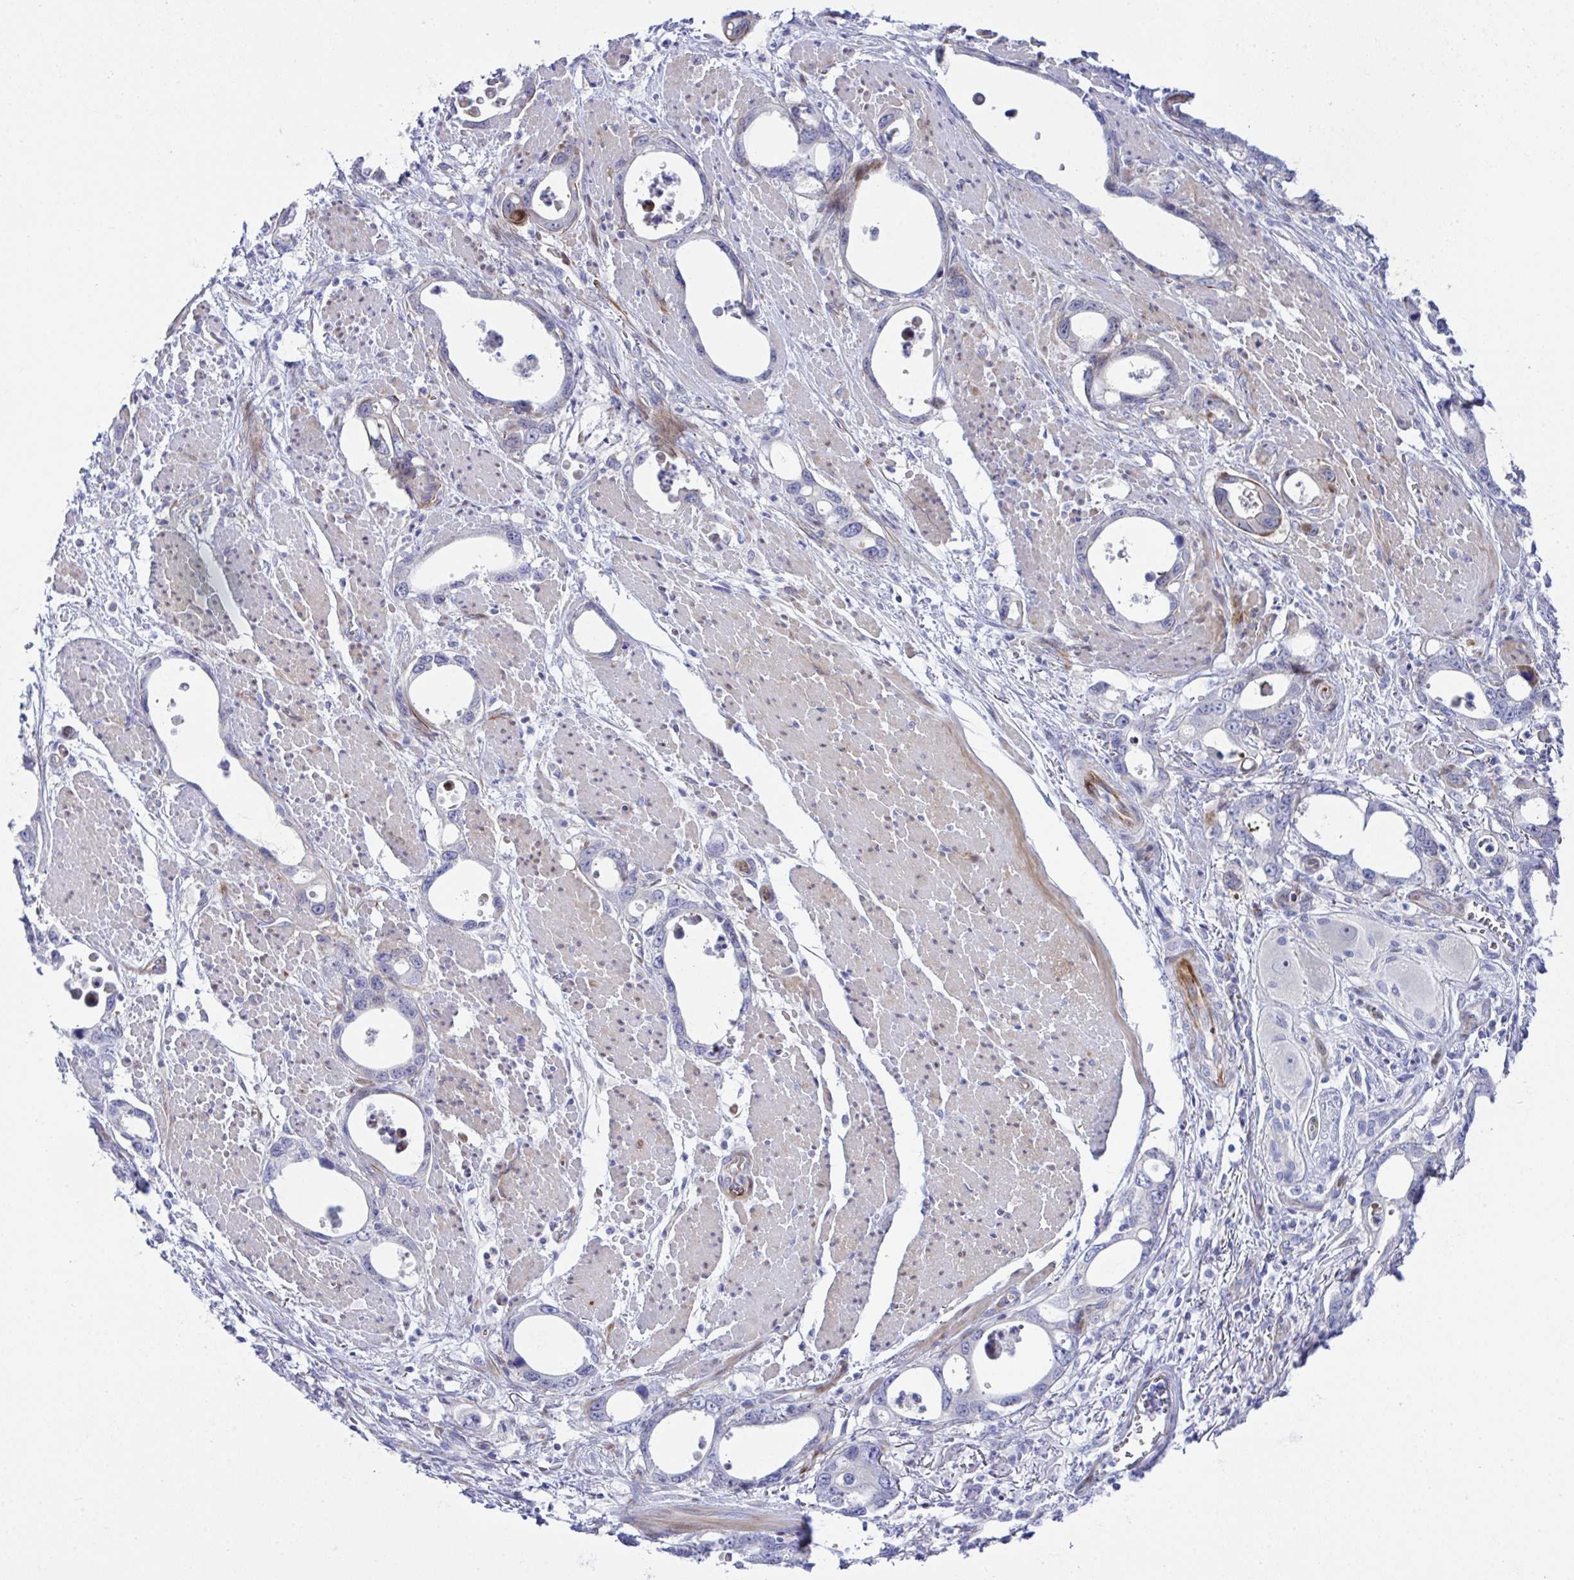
{"staining": {"intensity": "negative", "quantity": "none", "location": "none"}, "tissue": "stomach cancer", "cell_type": "Tumor cells", "image_type": "cancer", "snomed": [{"axis": "morphology", "description": "Adenocarcinoma, NOS"}, {"axis": "topography", "description": "Stomach, upper"}], "caption": "High power microscopy micrograph of an immunohistochemistry (IHC) photomicrograph of stomach cancer (adenocarcinoma), revealing no significant expression in tumor cells. (DAB IHC with hematoxylin counter stain).", "gene": "ZNF713", "patient": {"sex": "male", "age": 74}}